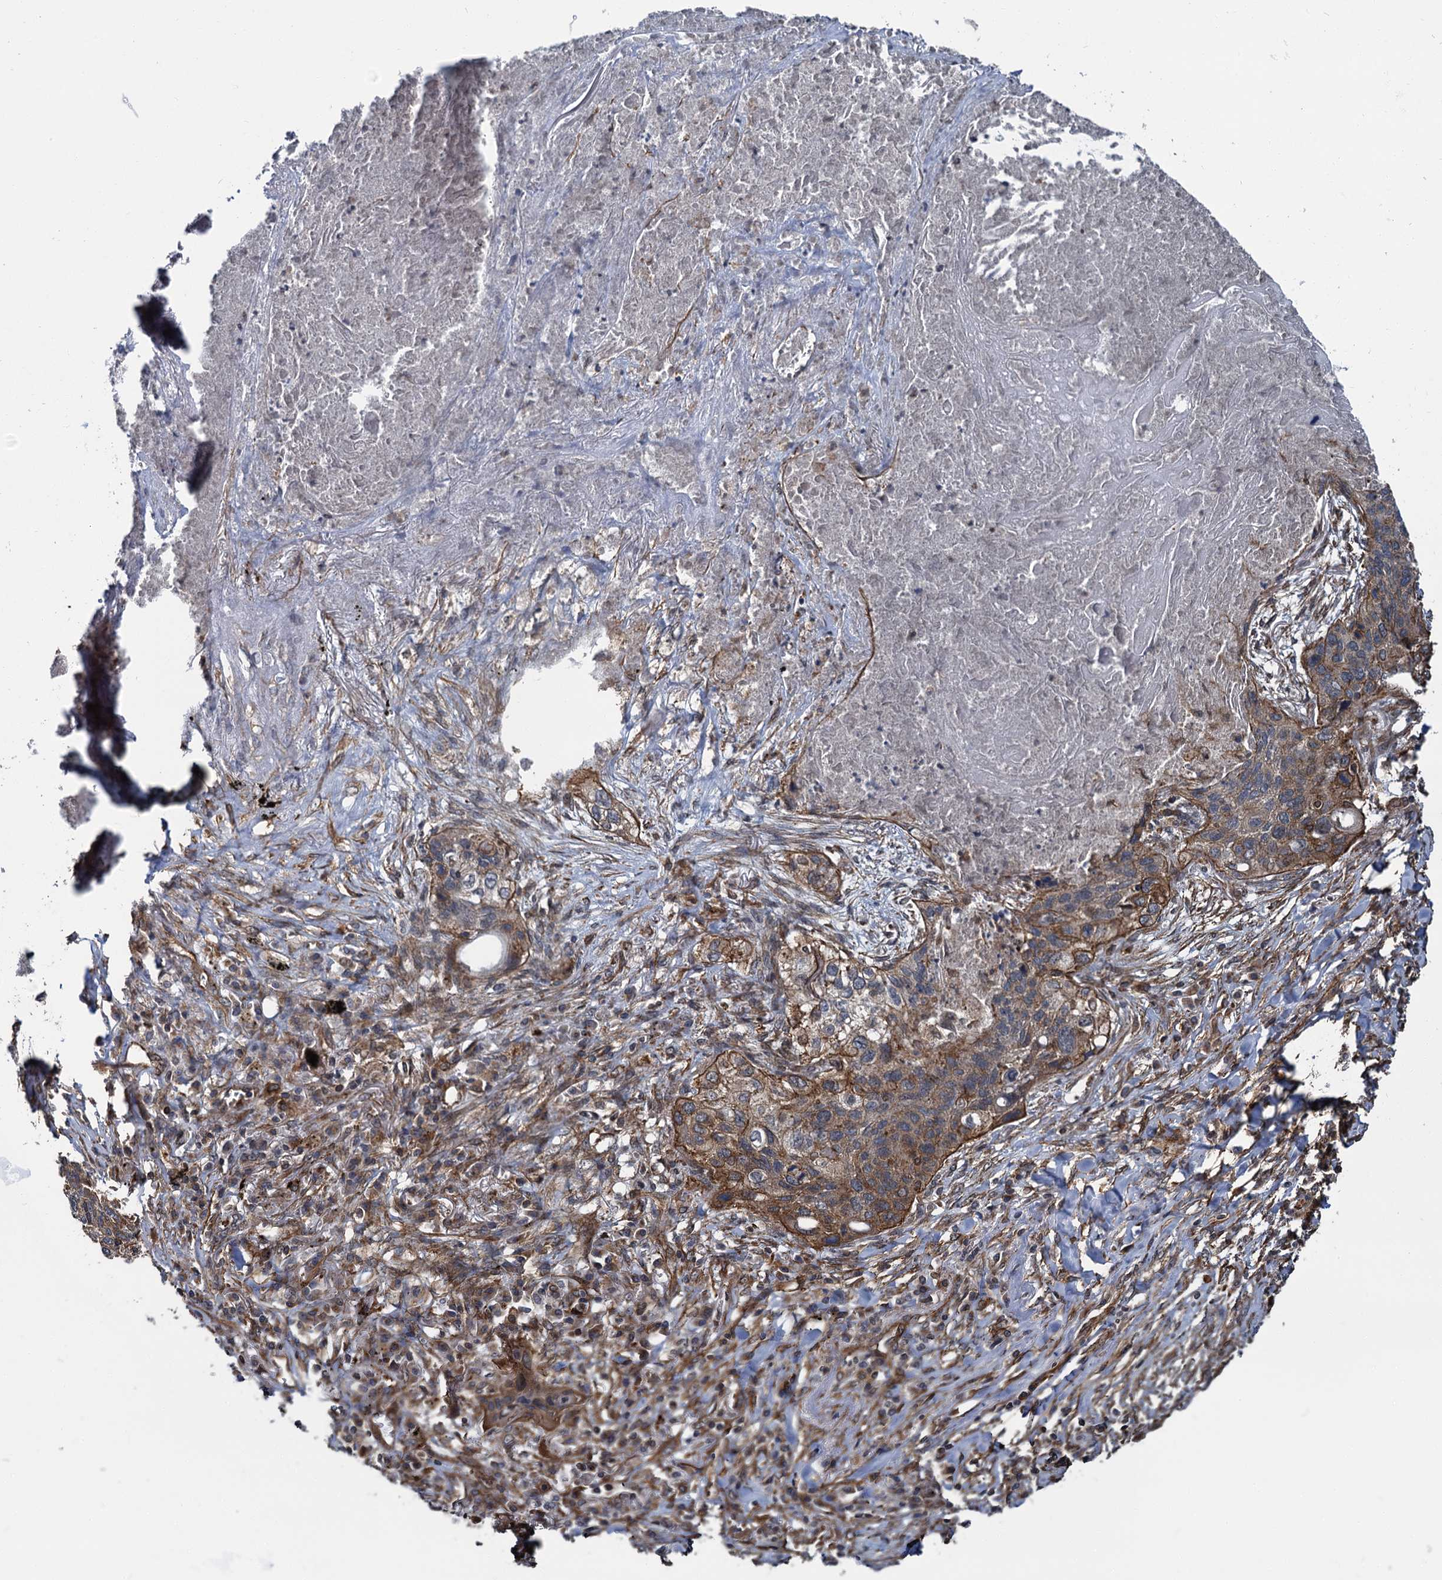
{"staining": {"intensity": "moderate", "quantity": ">75%", "location": "cytoplasmic/membranous"}, "tissue": "lung cancer", "cell_type": "Tumor cells", "image_type": "cancer", "snomed": [{"axis": "morphology", "description": "Squamous cell carcinoma, NOS"}, {"axis": "topography", "description": "Lung"}], "caption": "Lung cancer (squamous cell carcinoma) stained with immunohistochemistry shows moderate cytoplasmic/membranous staining in approximately >75% of tumor cells.", "gene": "ZFYVE19", "patient": {"sex": "female", "age": 63}}